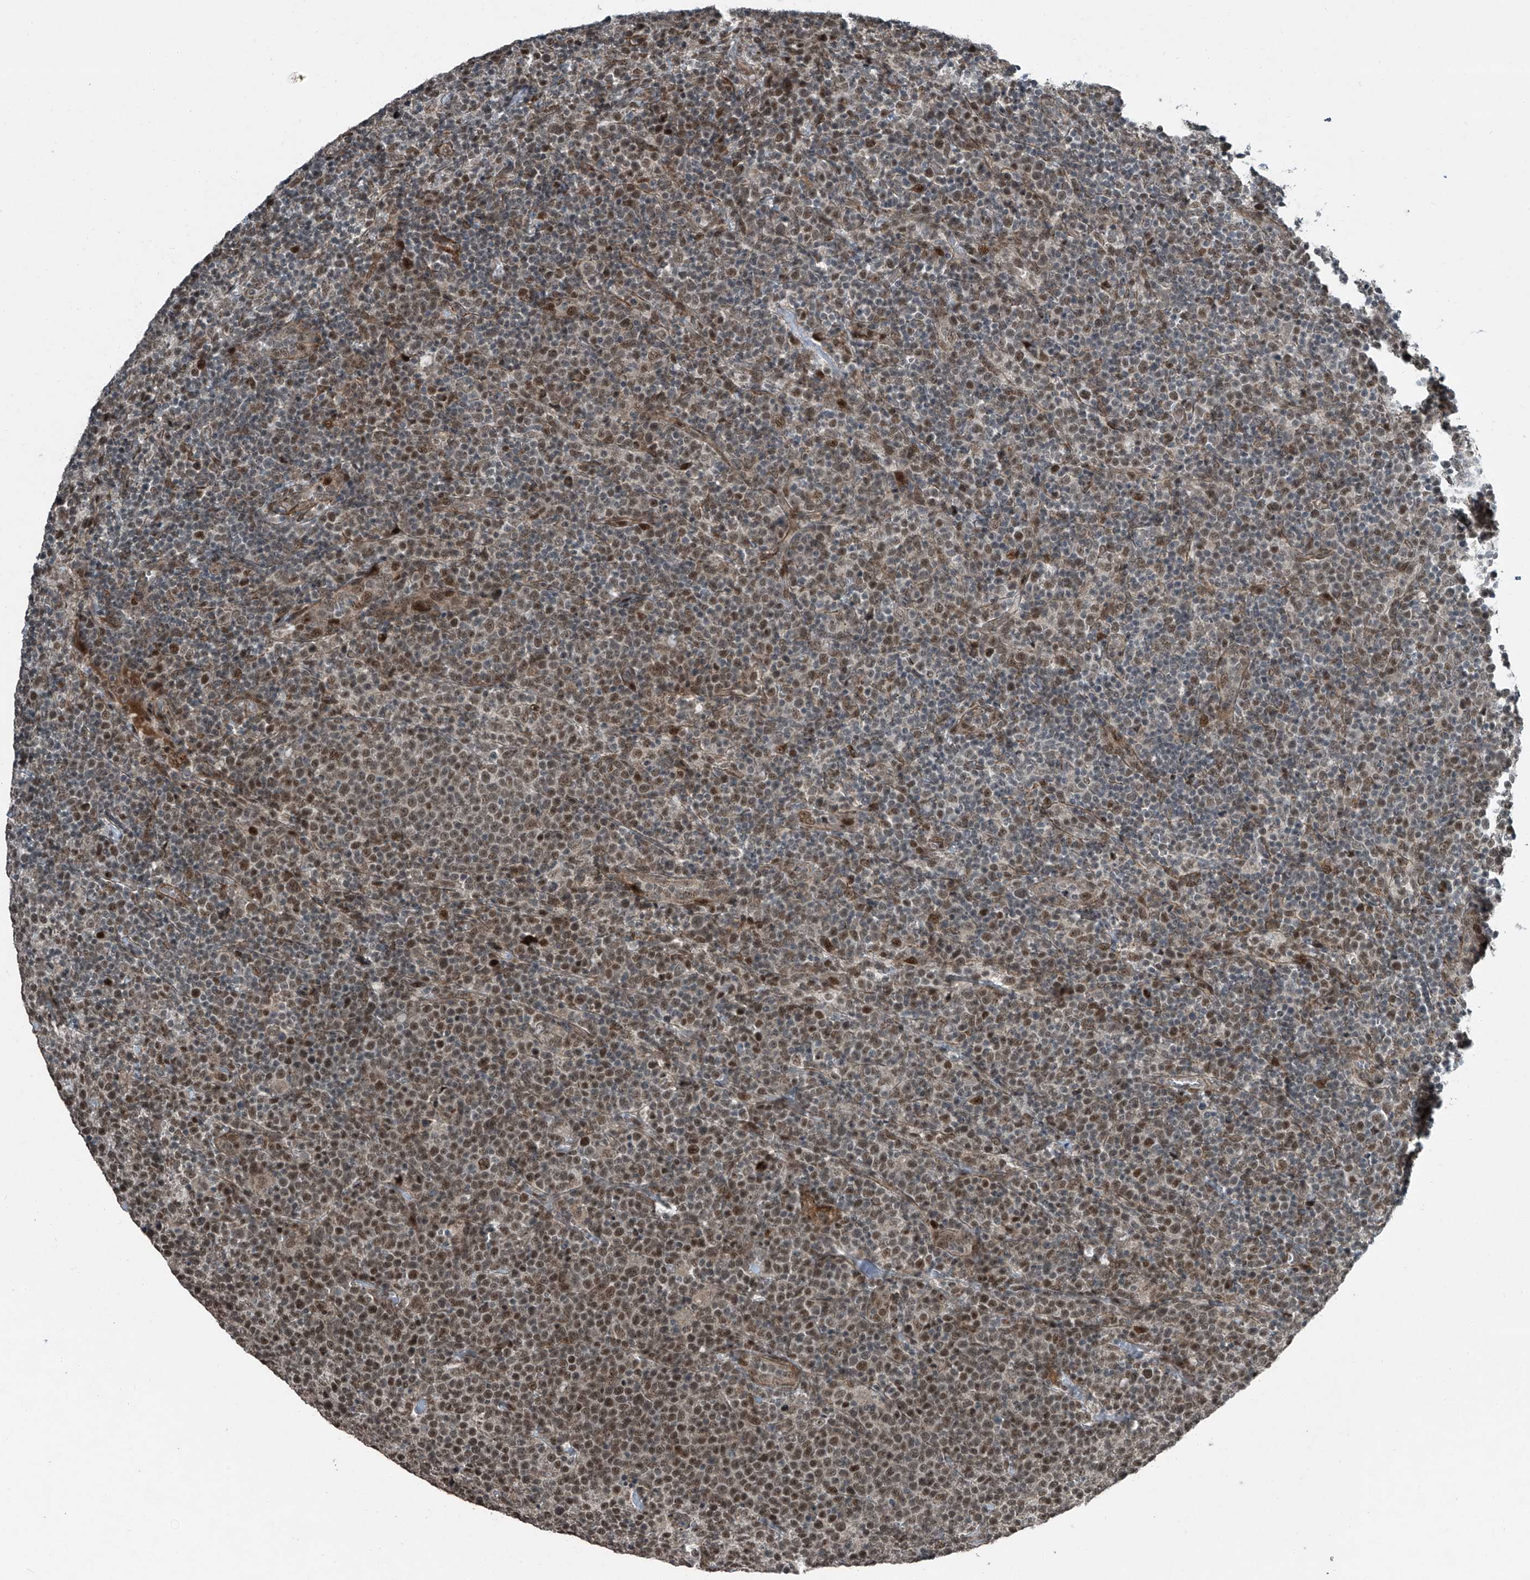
{"staining": {"intensity": "moderate", "quantity": "25%-75%", "location": "nuclear"}, "tissue": "lymphoma", "cell_type": "Tumor cells", "image_type": "cancer", "snomed": [{"axis": "morphology", "description": "Malignant lymphoma, non-Hodgkin's type, High grade"}, {"axis": "topography", "description": "Lymph node"}], "caption": "Brown immunohistochemical staining in human high-grade malignant lymphoma, non-Hodgkin's type shows moderate nuclear staining in approximately 25%-75% of tumor cells.", "gene": "ZNF570", "patient": {"sex": "male", "age": 61}}